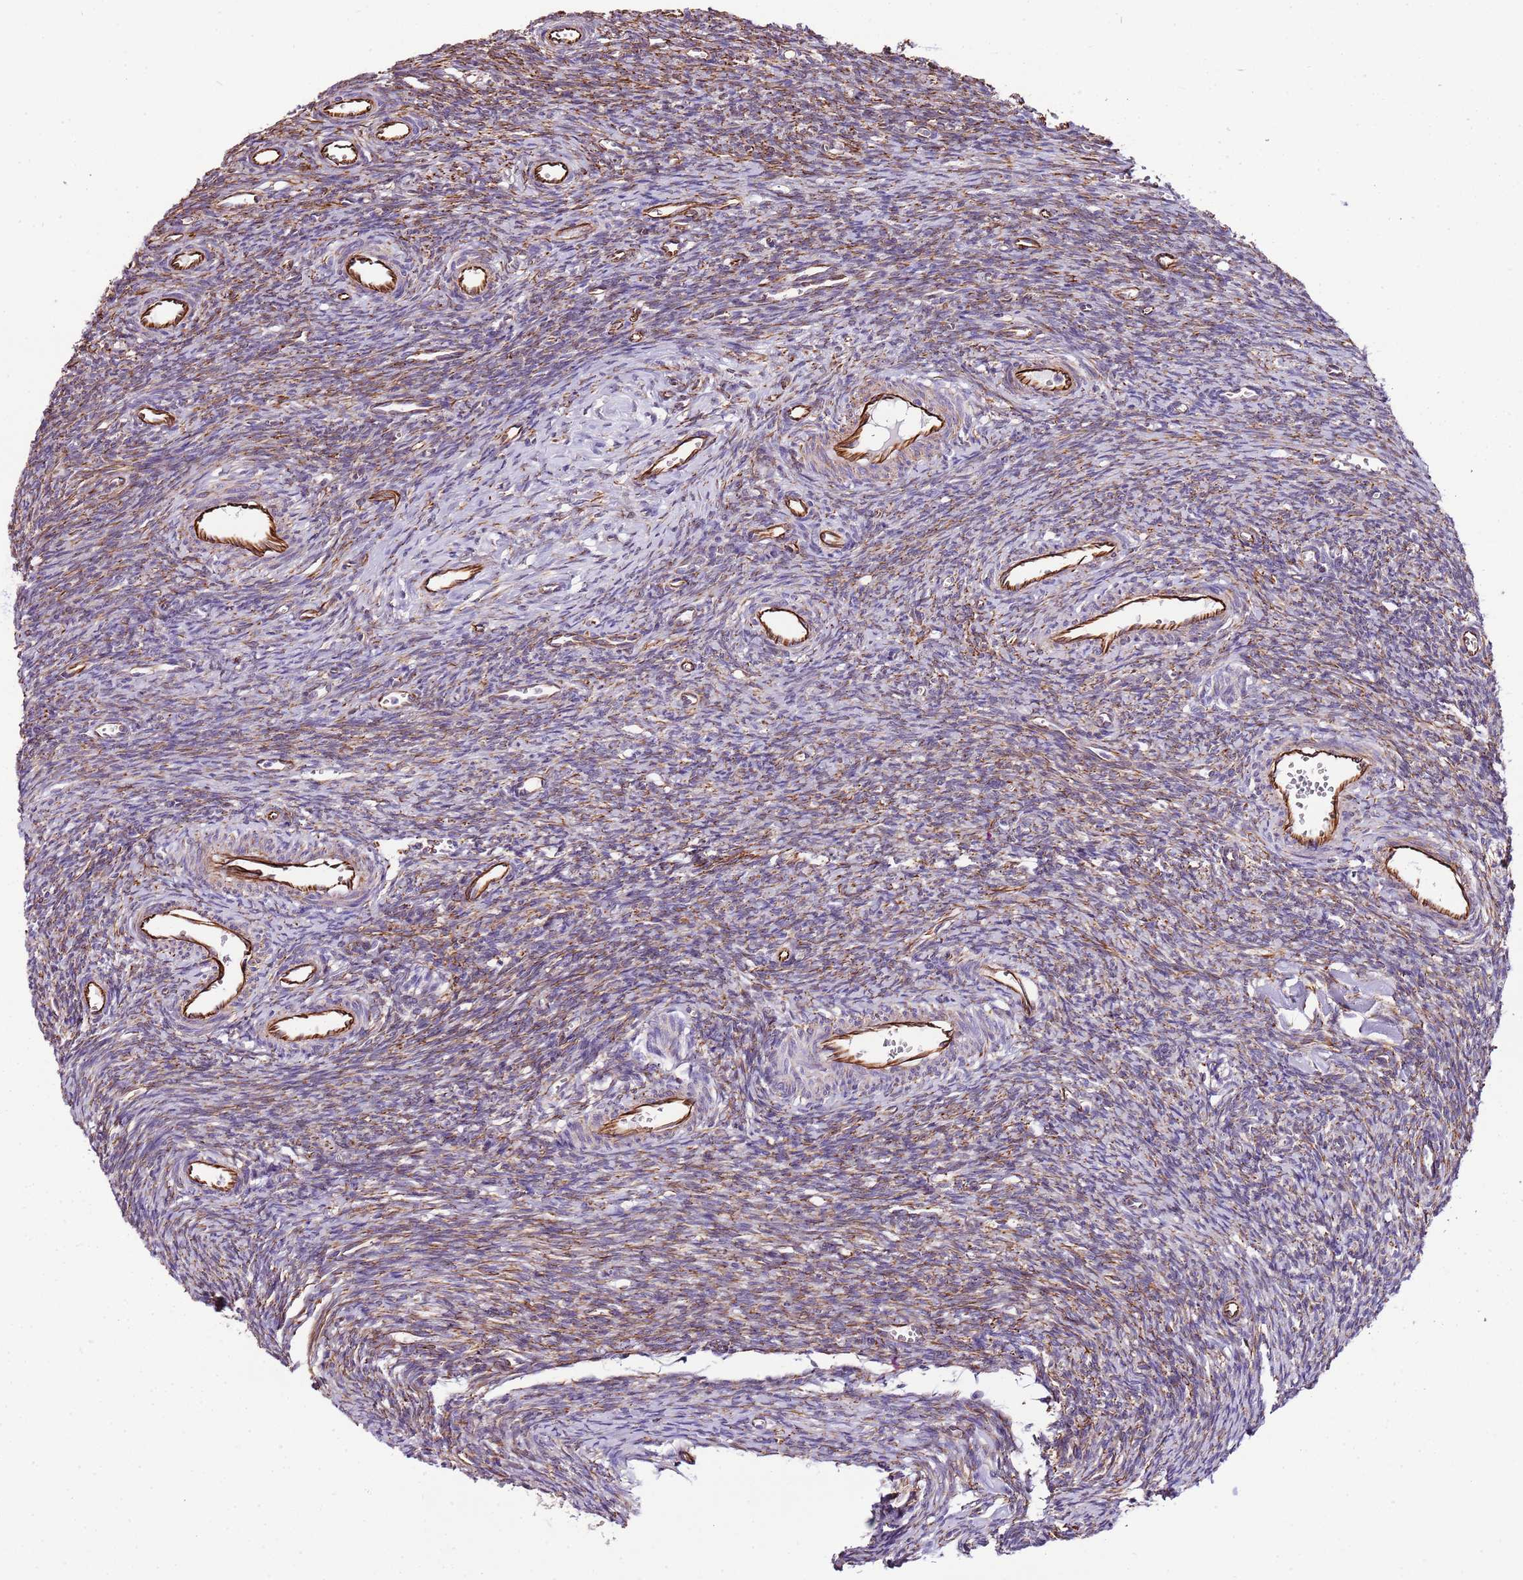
{"staining": {"intensity": "moderate", "quantity": ">75%", "location": "cytoplasmic/membranous"}, "tissue": "ovary", "cell_type": "Ovarian stroma cells", "image_type": "normal", "snomed": [{"axis": "morphology", "description": "Normal tissue, NOS"}, {"axis": "topography", "description": "Ovary"}], "caption": "Immunohistochemical staining of normal human ovary reveals moderate cytoplasmic/membranous protein staining in approximately >75% of ovarian stroma cells. The staining was performed using DAB, with brown indicating positive protein expression. Nuclei are stained blue with hematoxylin.", "gene": "ZNF786", "patient": {"sex": "female", "age": 39}}